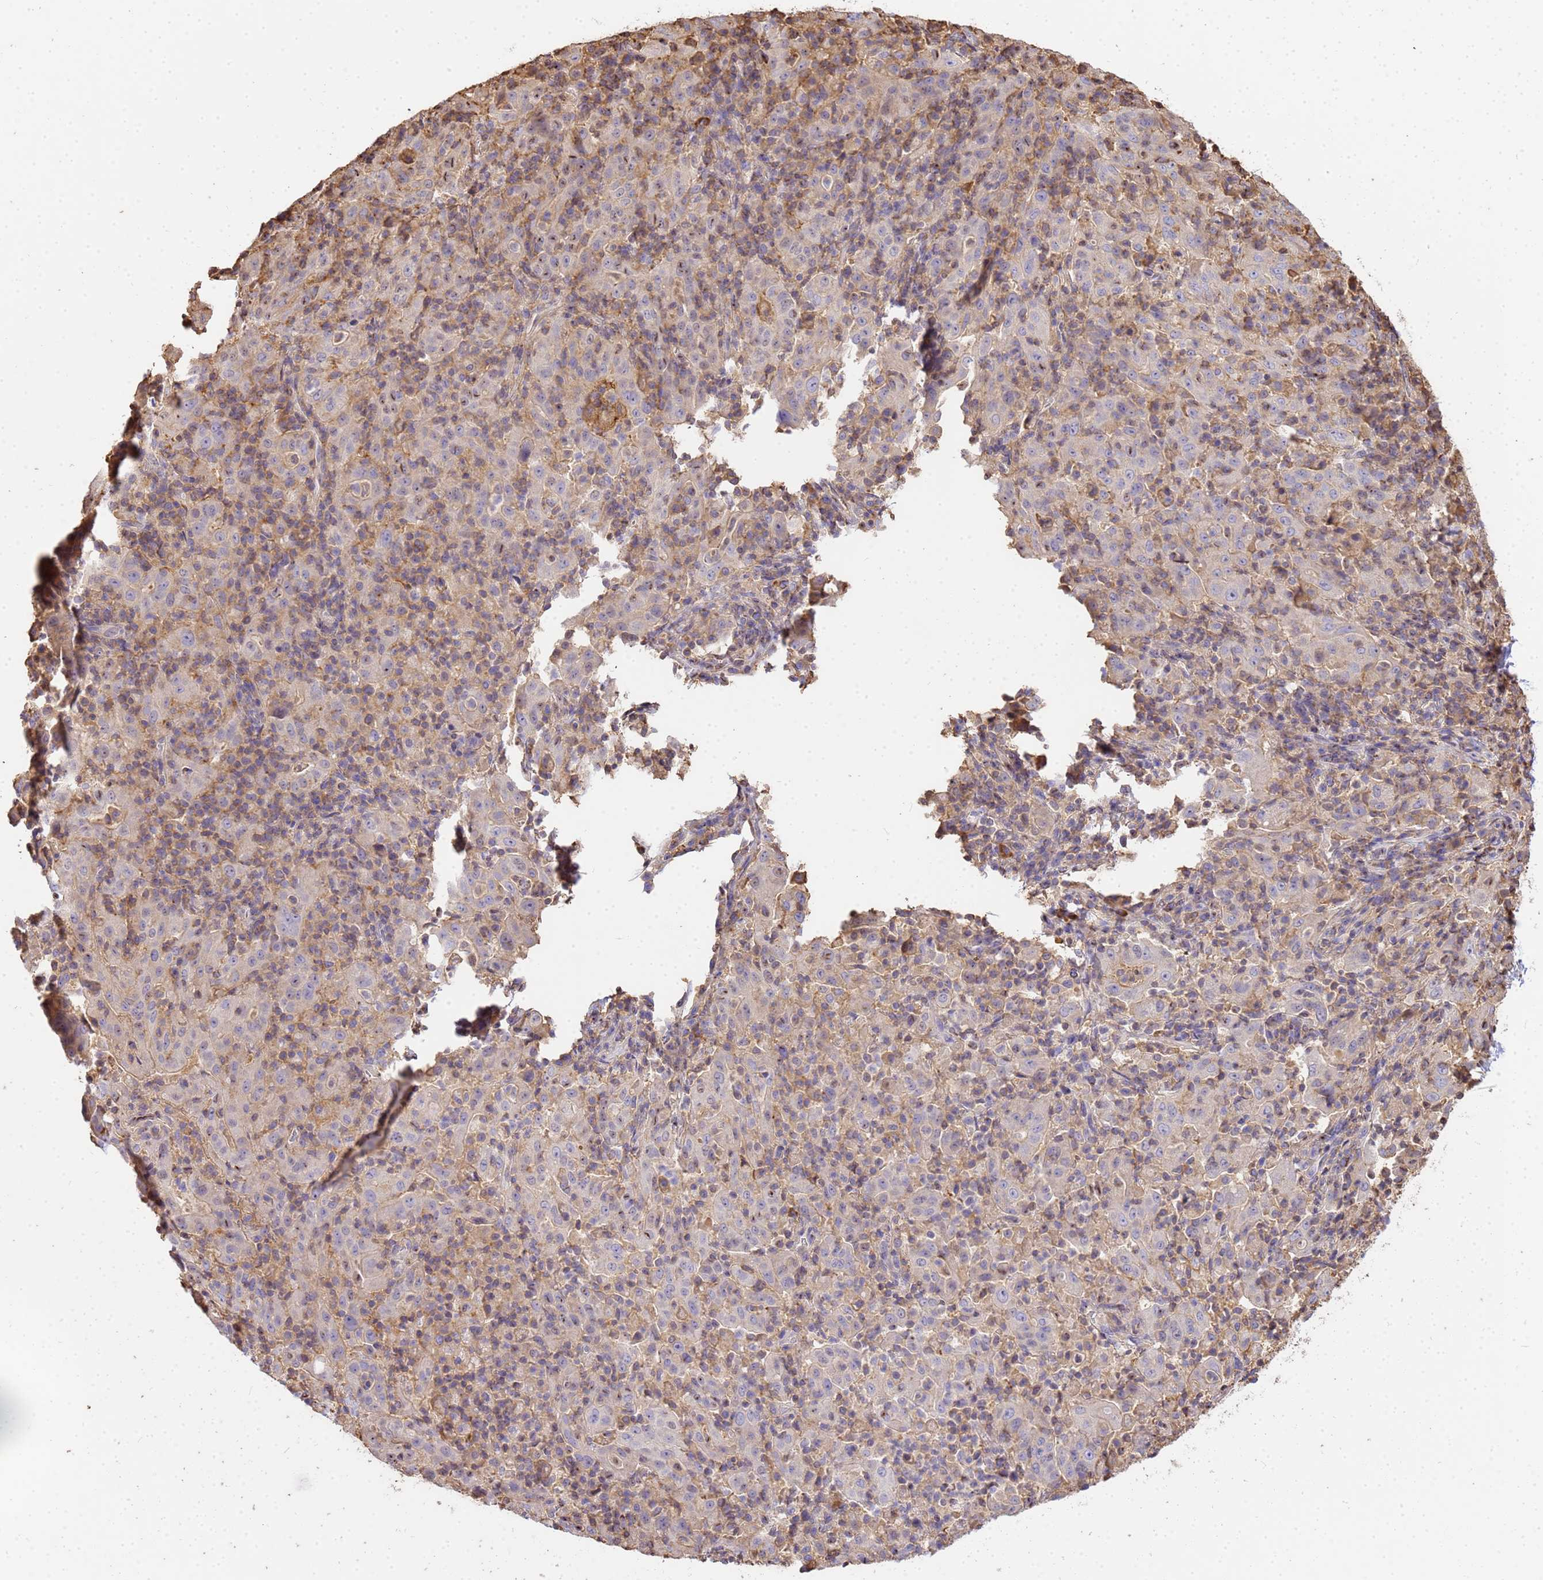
{"staining": {"intensity": "negative", "quantity": "none", "location": "none"}, "tissue": "pancreatic cancer", "cell_type": "Tumor cells", "image_type": "cancer", "snomed": [{"axis": "morphology", "description": "Adenocarcinoma, NOS"}, {"axis": "topography", "description": "Pancreas"}], "caption": "Tumor cells are negative for brown protein staining in pancreatic adenocarcinoma.", "gene": "WDR64", "patient": {"sex": "male", "age": 63}}